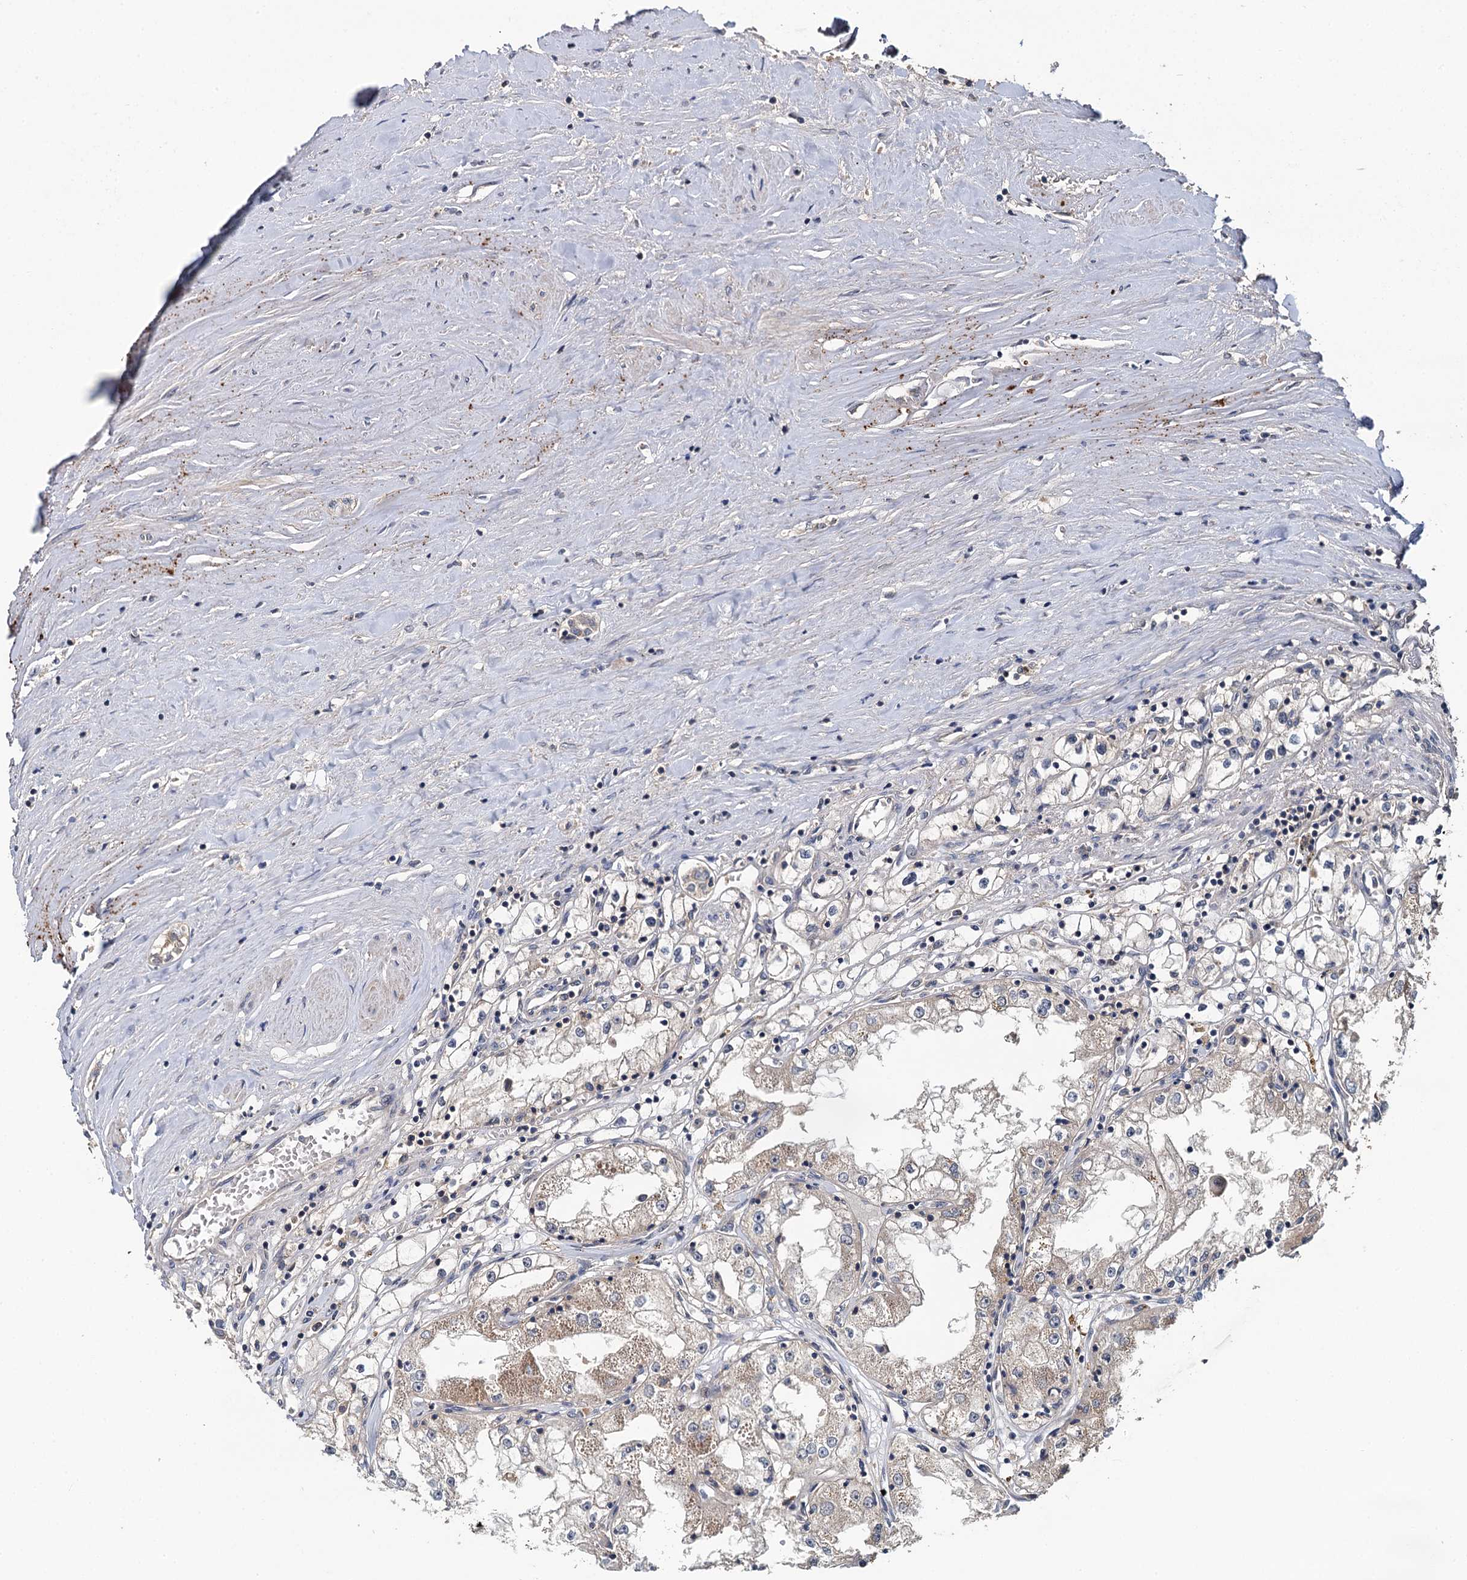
{"staining": {"intensity": "weak", "quantity": "<25%", "location": "cytoplasmic/membranous"}, "tissue": "renal cancer", "cell_type": "Tumor cells", "image_type": "cancer", "snomed": [{"axis": "morphology", "description": "Adenocarcinoma, NOS"}, {"axis": "topography", "description": "Kidney"}], "caption": "There is no significant positivity in tumor cells of renal cancer (adenocarcinoma). Brightfield microscopy of IHC stained with DAB (brown) and hematoxylin (blue), captured at high magnification.", "gene": "TMEM39A", "patient": {"sex": "male", "age": 56}}